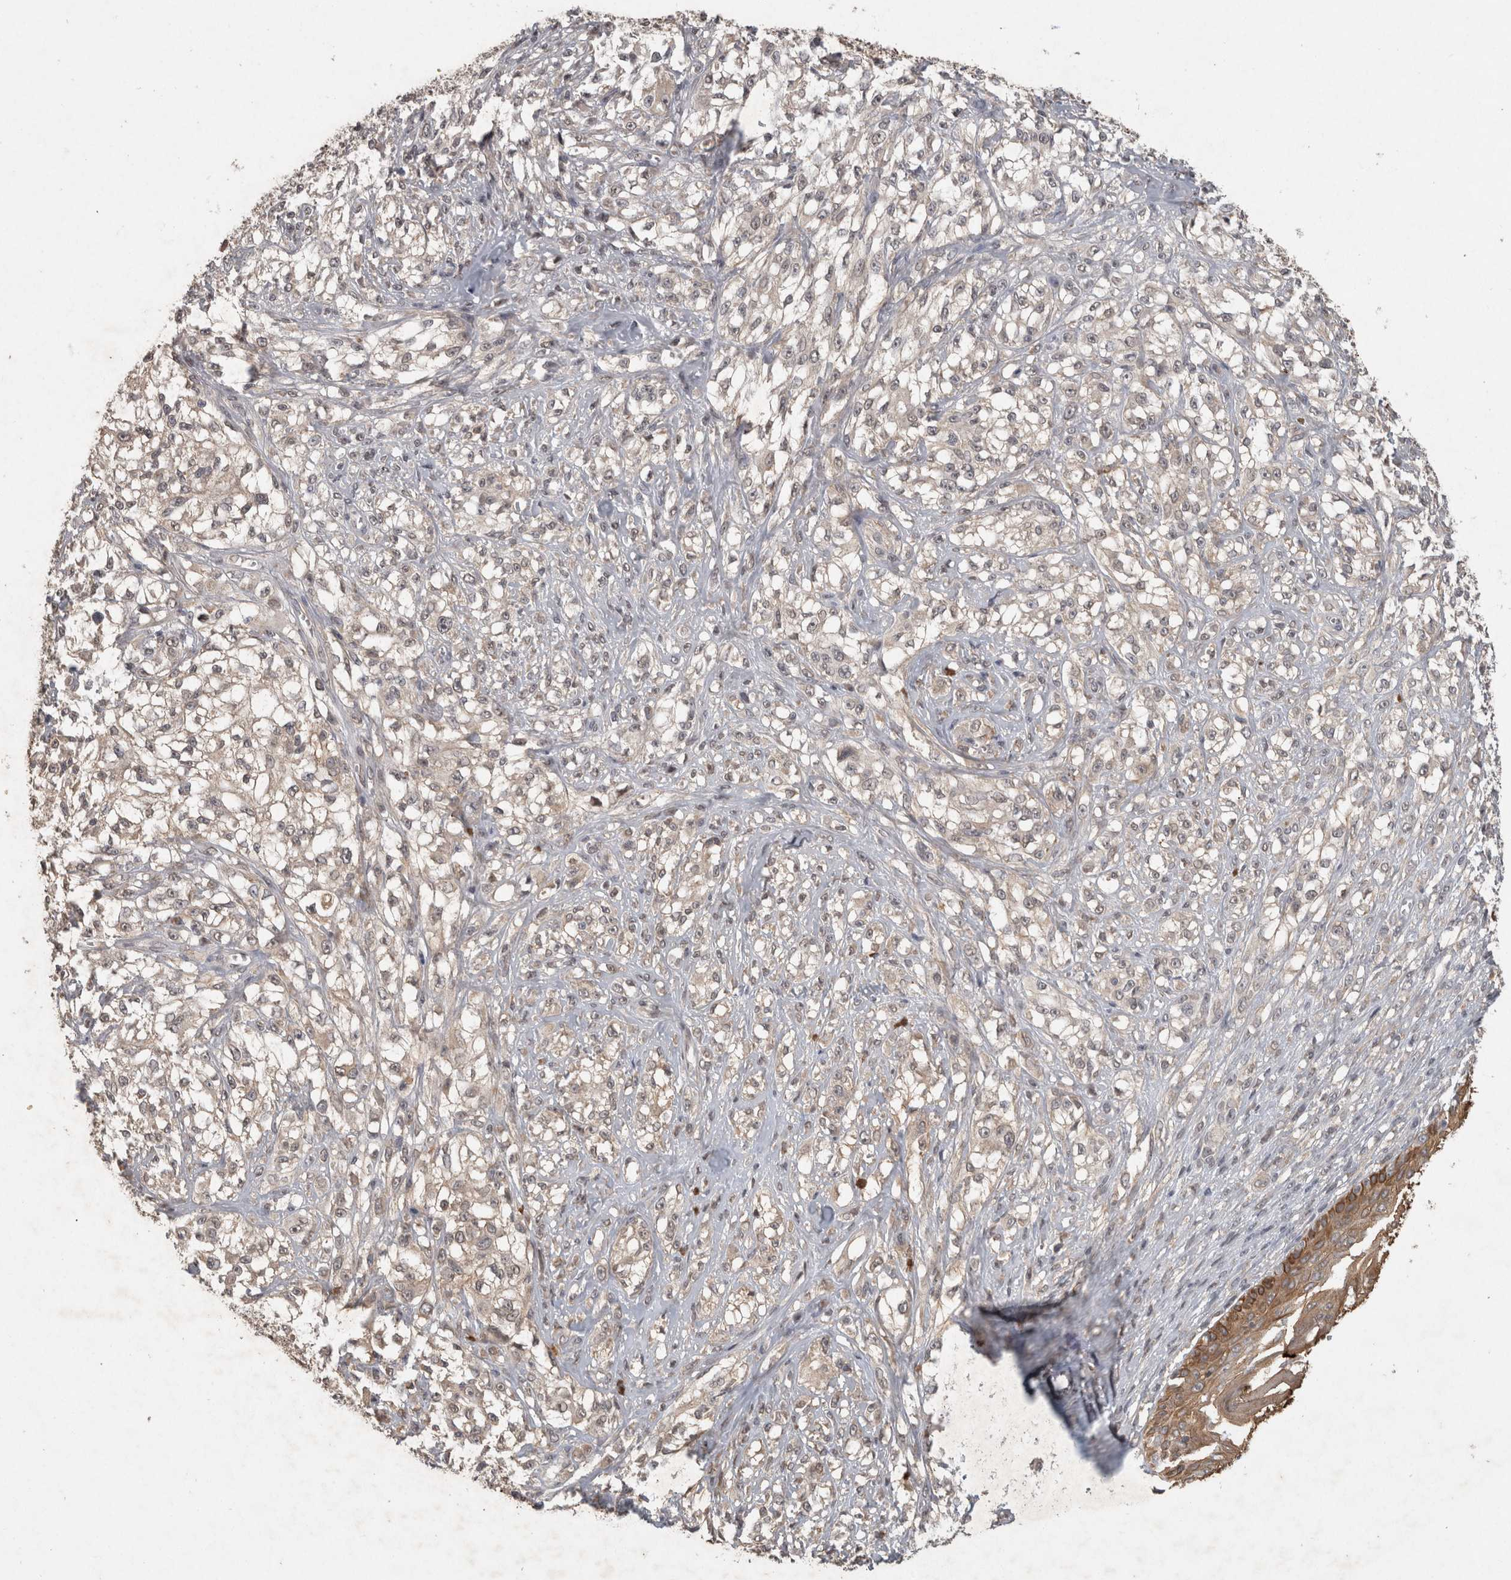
{"staining": {"intensity": "negative", "quantity": "none", "location": "none"}, "tissue": "melanoma", "cell_type": "Tumor cells", "image_type": "cancer", "snomed": [{"axis": "morphology", "description": "Malignant melanoma, NOS"}, {"axis": "topography", "description": "Skin of head"}], "caption": "Immunohistochemistry photomicrograph of melanoma stained for a protein (brown), which shows no expression in tumor cells.", "gene": "RHPN1", "patient": {"sex": "male", "age": 83}}